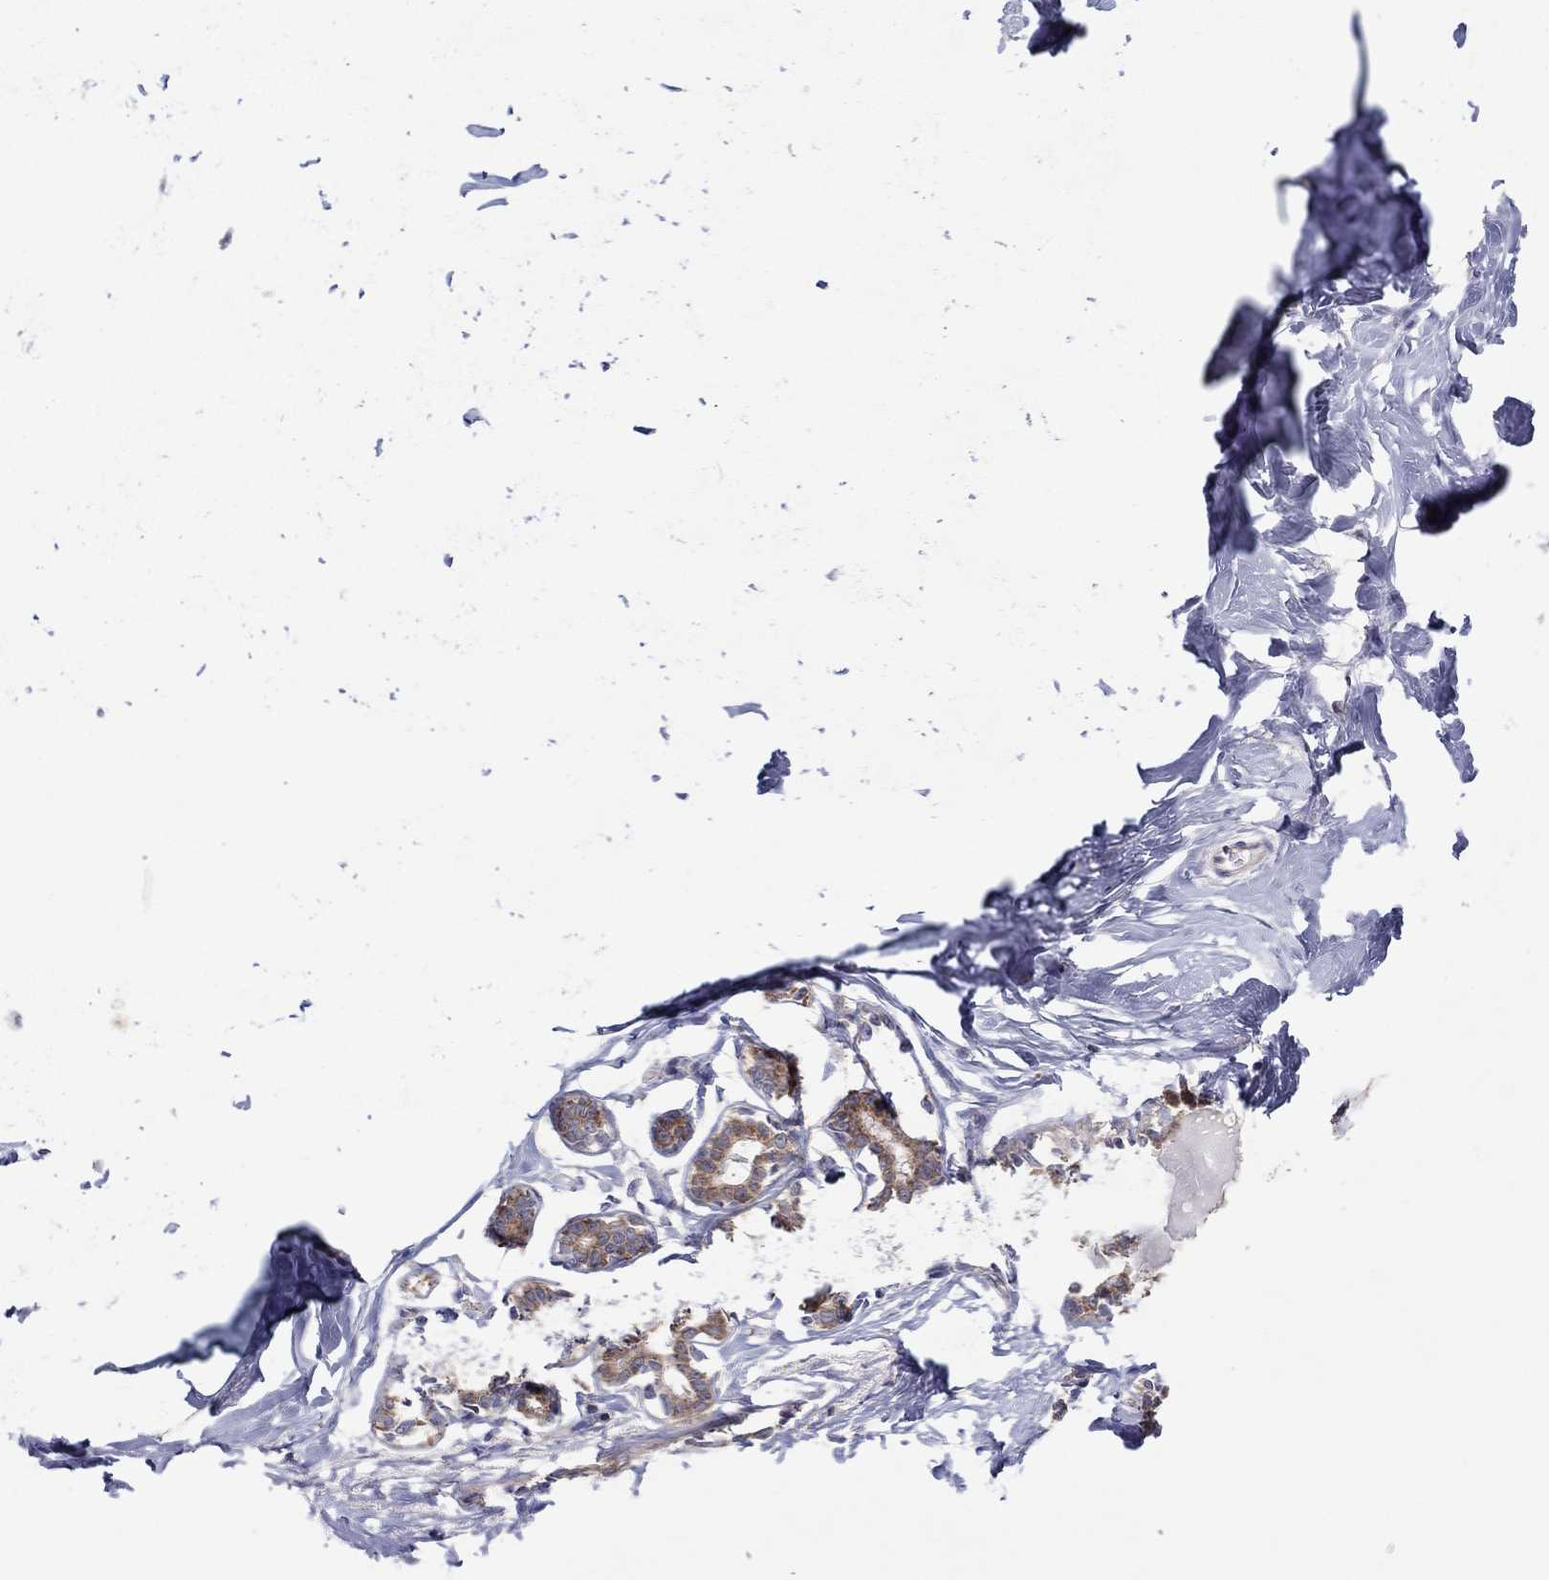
{"staining": {"intensity": "negative", "quantity": "none", "location": "none"}, "tissue": "breast", "cell_type": "Adipocytes", "image_type": "normal", "snomed": [{"axis": "morphology", "description": "Normal tissue, NOS"}, {"axis": "morphology", "description": "Lobular carcinoma, in situ"}, {"axis": "topography", "description": "Breast"}], "caption": "An immunohistochemistry (IHC) histopathology image of benign breast is shown. There is no staining in adipocytes of breast.", "gene": "CRACDL", "patient": {"sex": "female", "age": 35}}